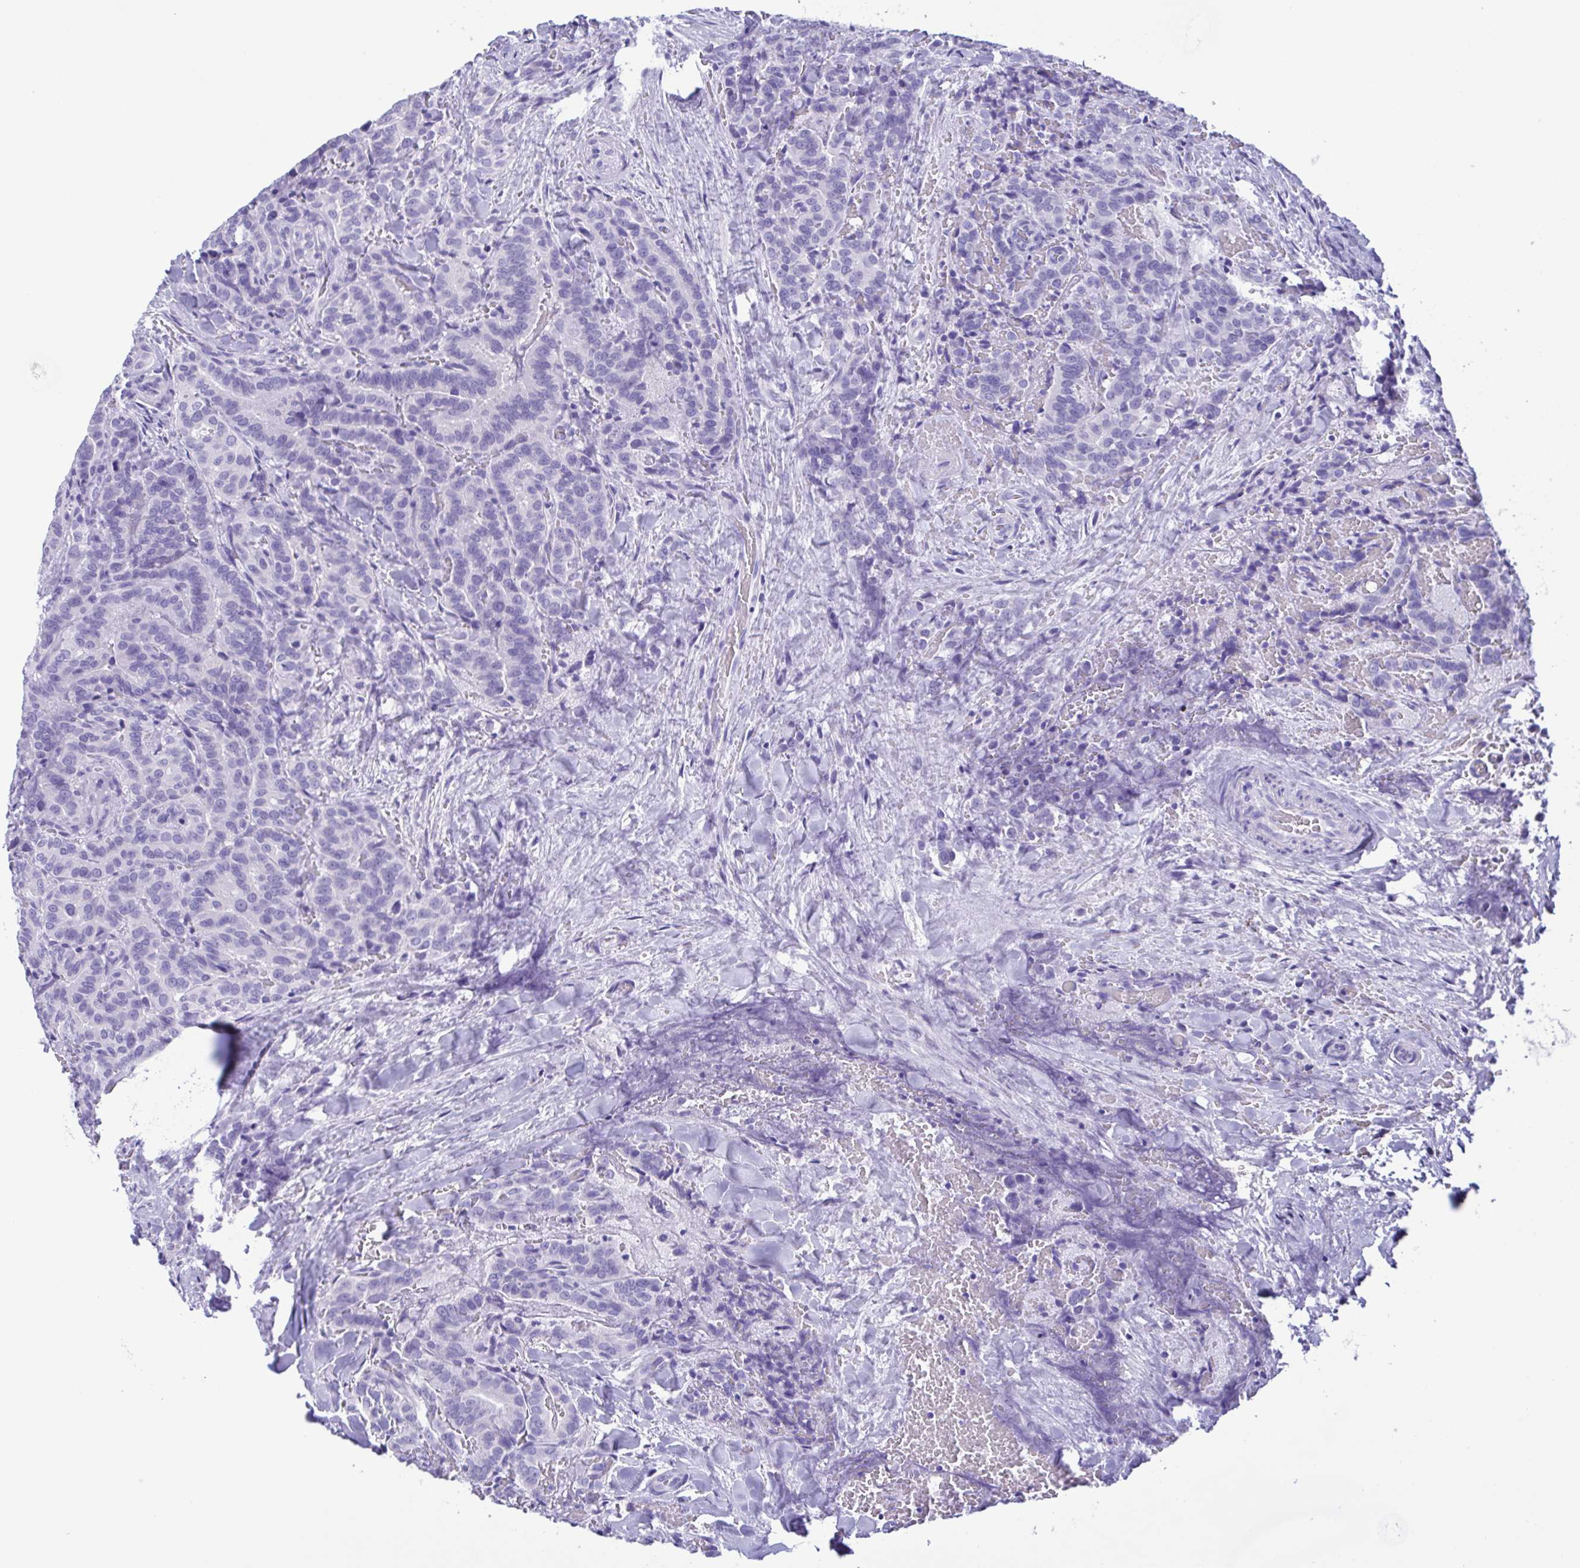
{"staining": {"intensity": "negative", "quantity": "none", "location": "none"}, "tissue": "thyroid cancer", "cell_type": "Tumor cells", "image_type": "cancer", "snomed": [{"axis": "morphology", "description": "Papillary adenocarcinoma, NOS"}, {"axis": "topography", "description": "Thyroid gland"}], "caption": "High power microscopy image of an immunohistochemistry (IHC) histopathology image of thyroid cancer (papillary adenocarcinoma), revealing no significant expression in tumor cells.", "gene": "TSPY2", "patient": {"sex": "male", "age": 61}}